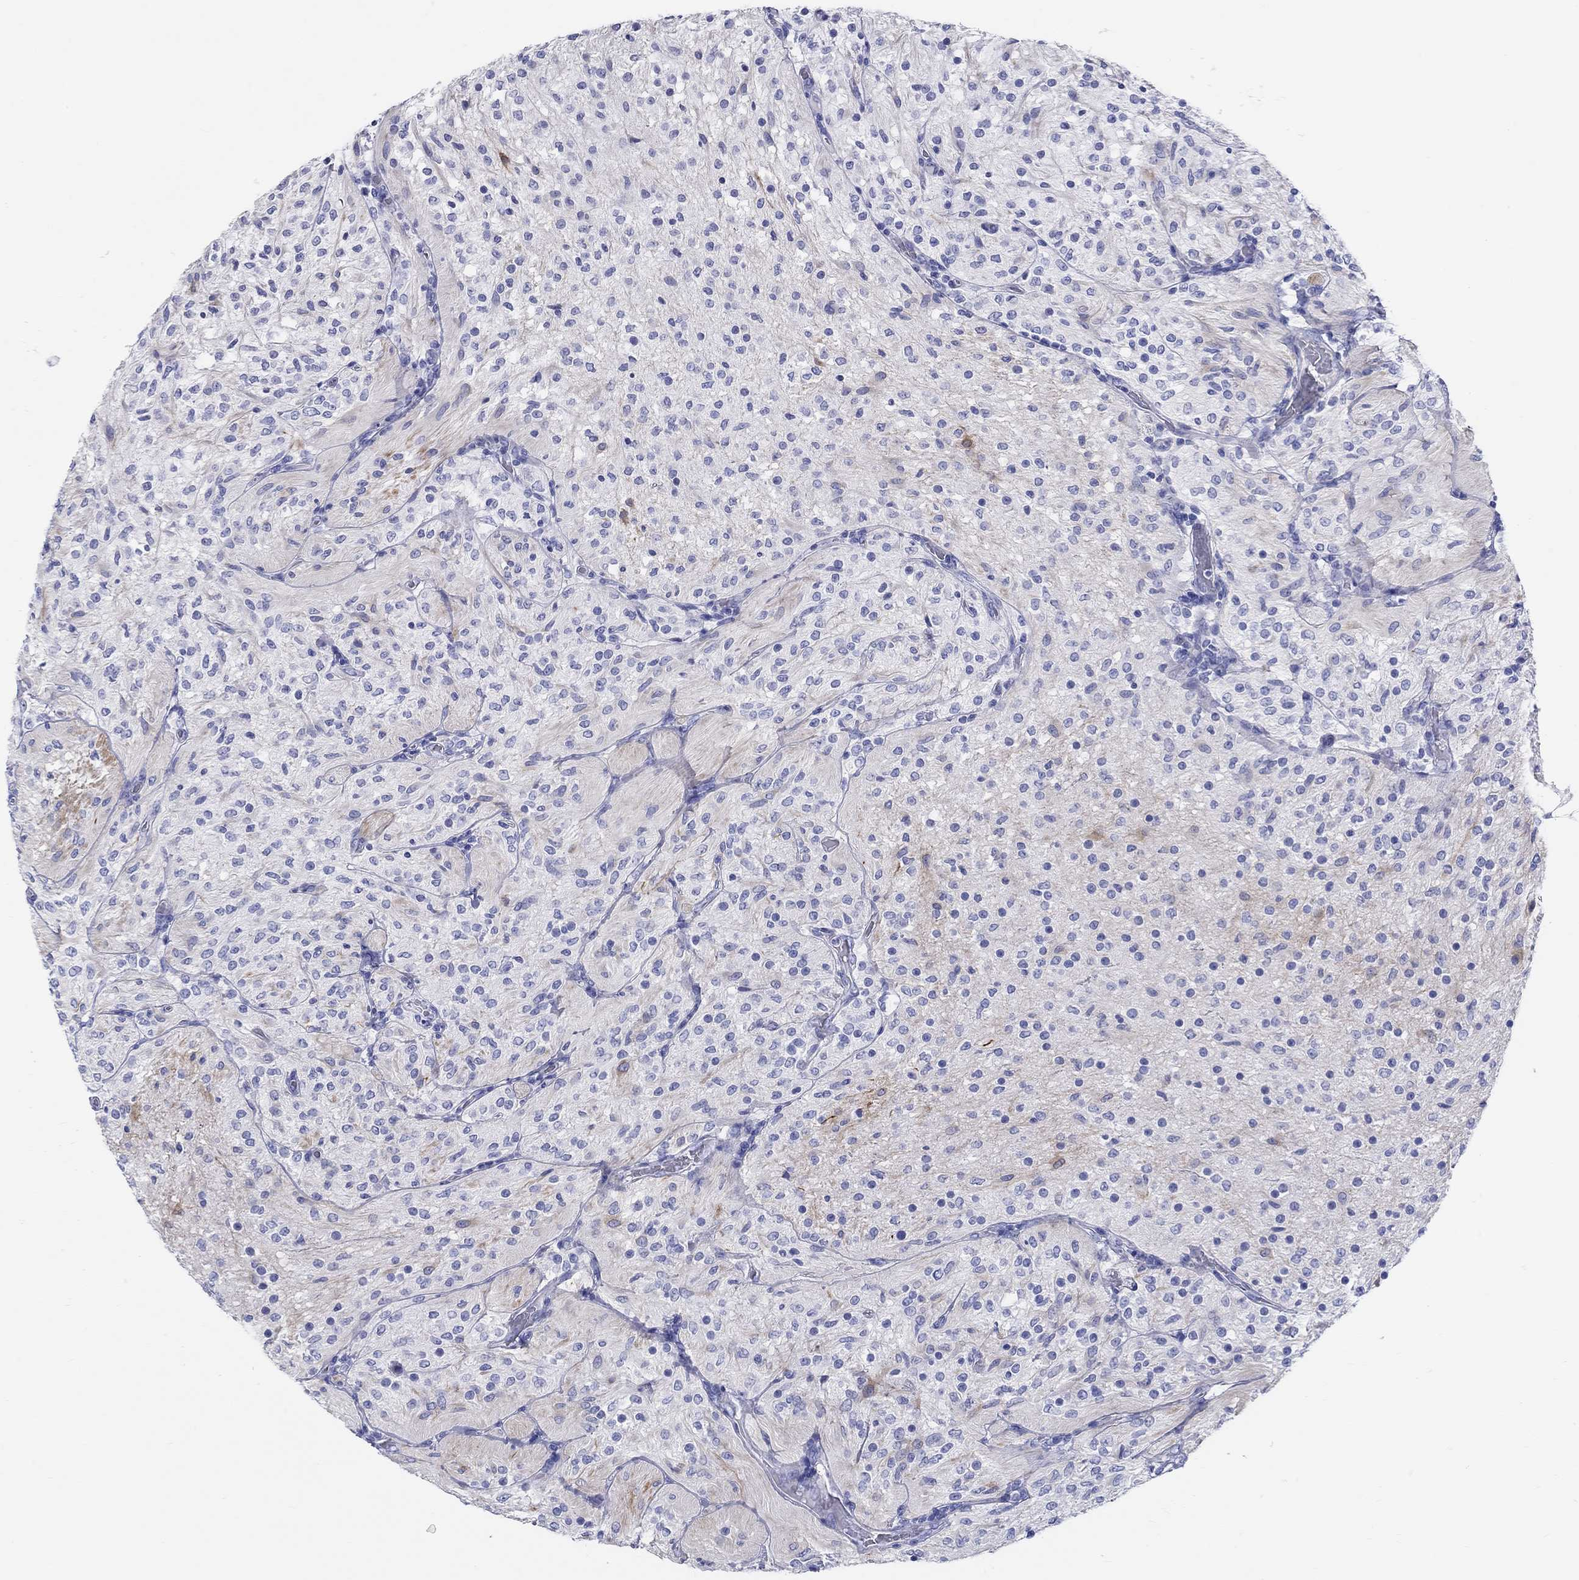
{"staining": {"intensity": "weak", "quantity": "25%-75%", "location": "cytoplasmic/membranous"}, "tissue": "glioma", "cell_type": "Tumor cells", "image_type": "cancer", "snomed": [{"axis": "morphology", "description": "Glioma, malignant, Low grade"}, {"axis": "topography", "description": "Brain"}], "caption": "A brown stain labels weak cytoplasmic/membranous positivity of a protein in human malignant glioma (low-grade) tumor cells. The staining was performed using DAB, with brown indicating positive protein expression. Nuclei are stained blue with hematoxylin.", "gene": "CRYGS", "patient": {"sex": "male", "age": 3}}